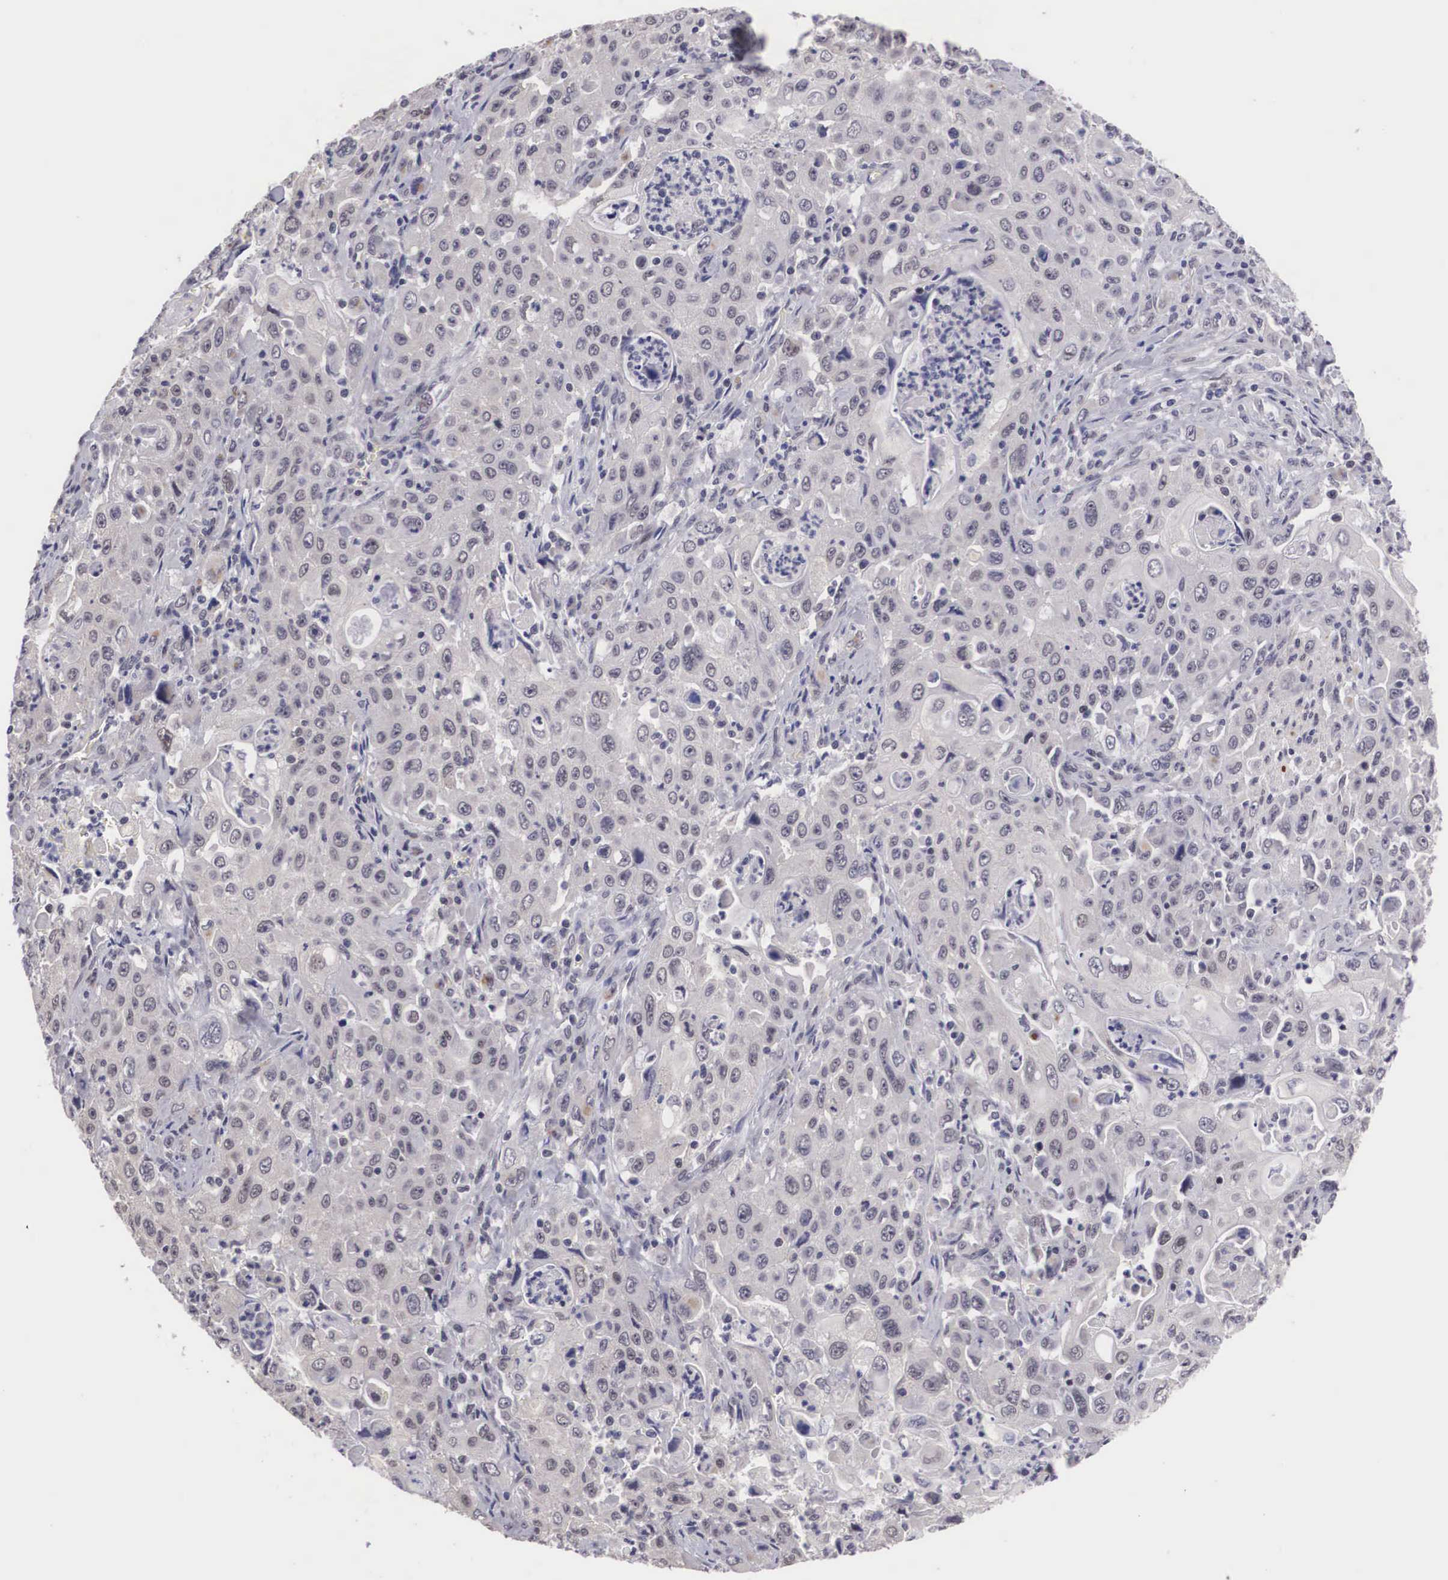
{"staining": {"intensity": "negative", "quantity": "none", "location": "none"}, "tissue": "pancreatic cancer", "cell_type": "Tumor cells", "image_type": "cancer", "snomed": [{"axis": "morphology", "description": "Adenocarcinoma, NOS"}, {"axis": "topography", "description": "Pancreas"}], "caption": "An immunohistochemistry (IHC) image of pancreatic cancer (adenocarcinoma) is shown. There is no staining in tumor cells of pancreatic cancer (adenocarcinoma).", "gene": "MORC2", "patient": {"sex": "male", "age": 70}}